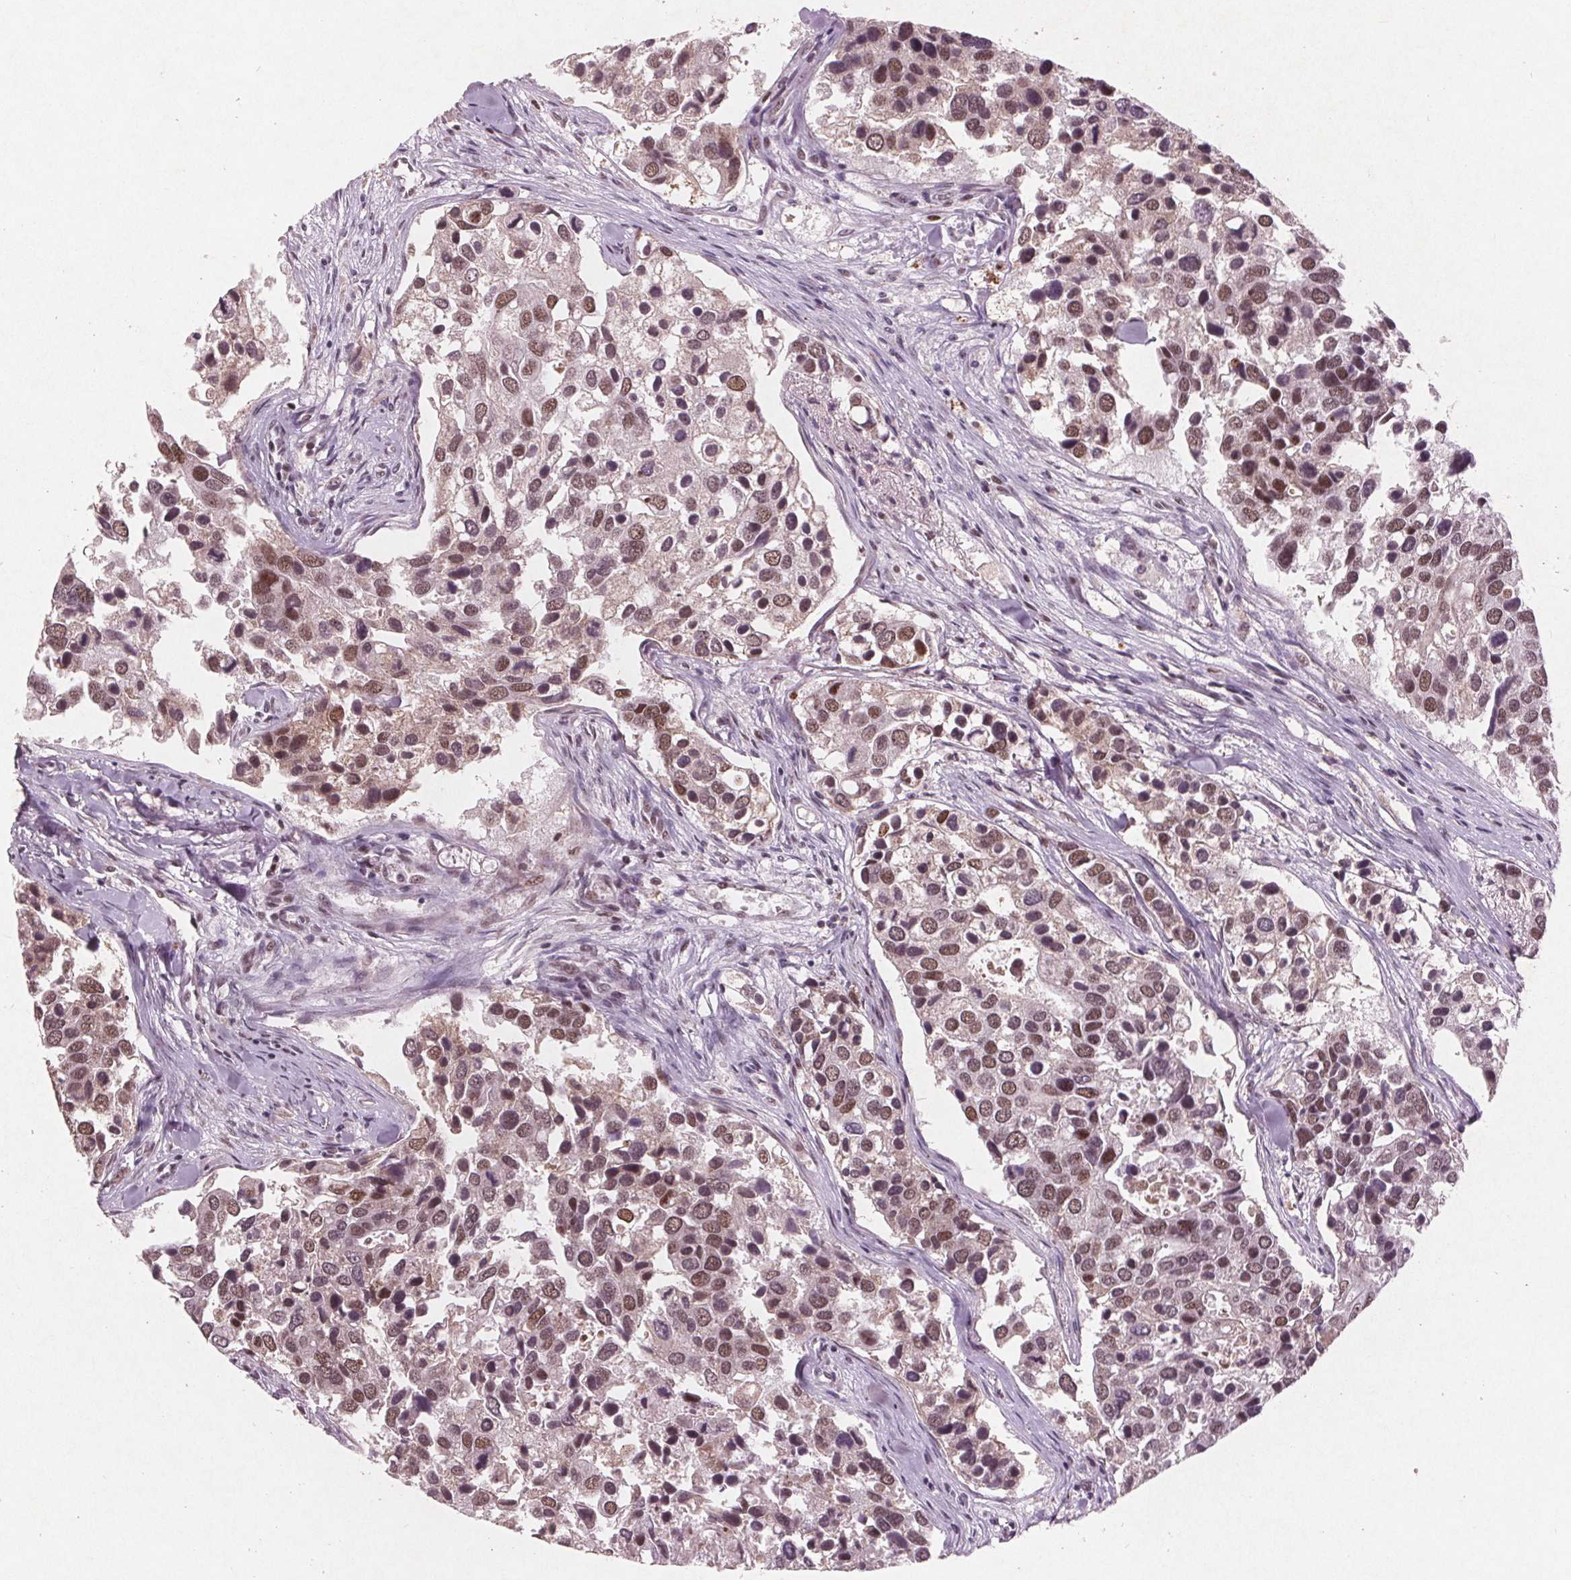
{"staining": {"intensity": "moderate", "quantity": ">75%", "location": "nuclear"}, "tissue": "breast cancer", "cell_type": "Tumor cells", "image_type": "cancer", "snomed": [{"axis": "morphology", "description": "Duct carcinoma"}, {"axis": "topography", "description": "Breast"}], "caption": "This photomicrograph shows infiltrating ductal carcinoma (breast) stained with IHC to label a protein in brown. The nuclear of tumor cells show moderate positivity for the protein. Nuclei are counter-stained blue.", "gene": "RPS6KA2", "patient": {"sex": "female", "age": 83}}